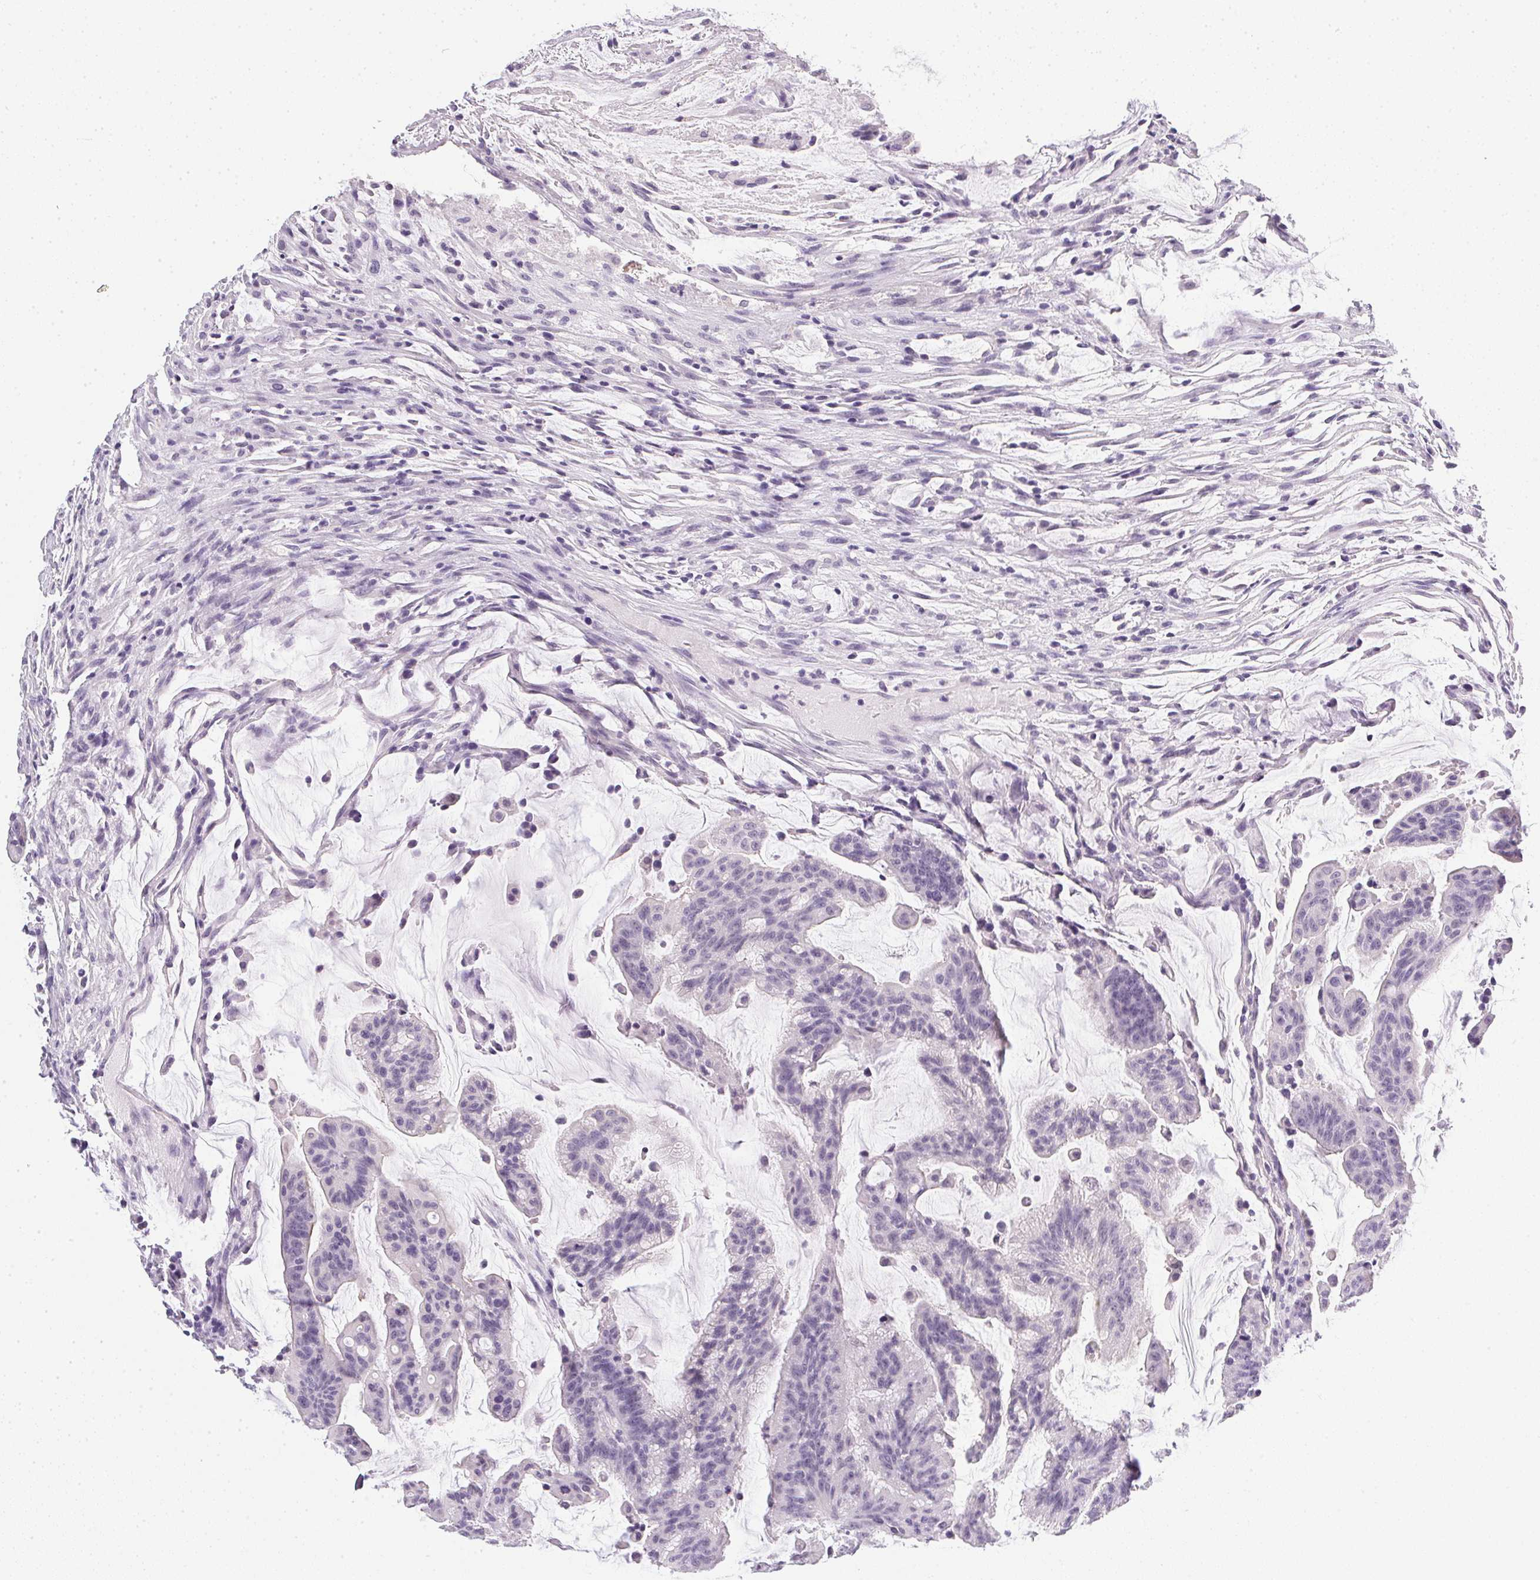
{"staining": {"intensity": "negative", "quantity": "none", "location": "none"}, "tissue": "colorectal cancer", "cell_type": "Tumor cells", "image_type": "cancer", "snomed": [{"axis": "morphology", "description": "Adenocarcinoma, NOS"}, {"axis": "topography", "description": "Colon"}], "caption": "Micrograph shows no significant protein staining in tumor cells of colorectal cancer (adenocarcinoma).", "gene": "PRL", "patient": {"sex": "female", "age": 78}}